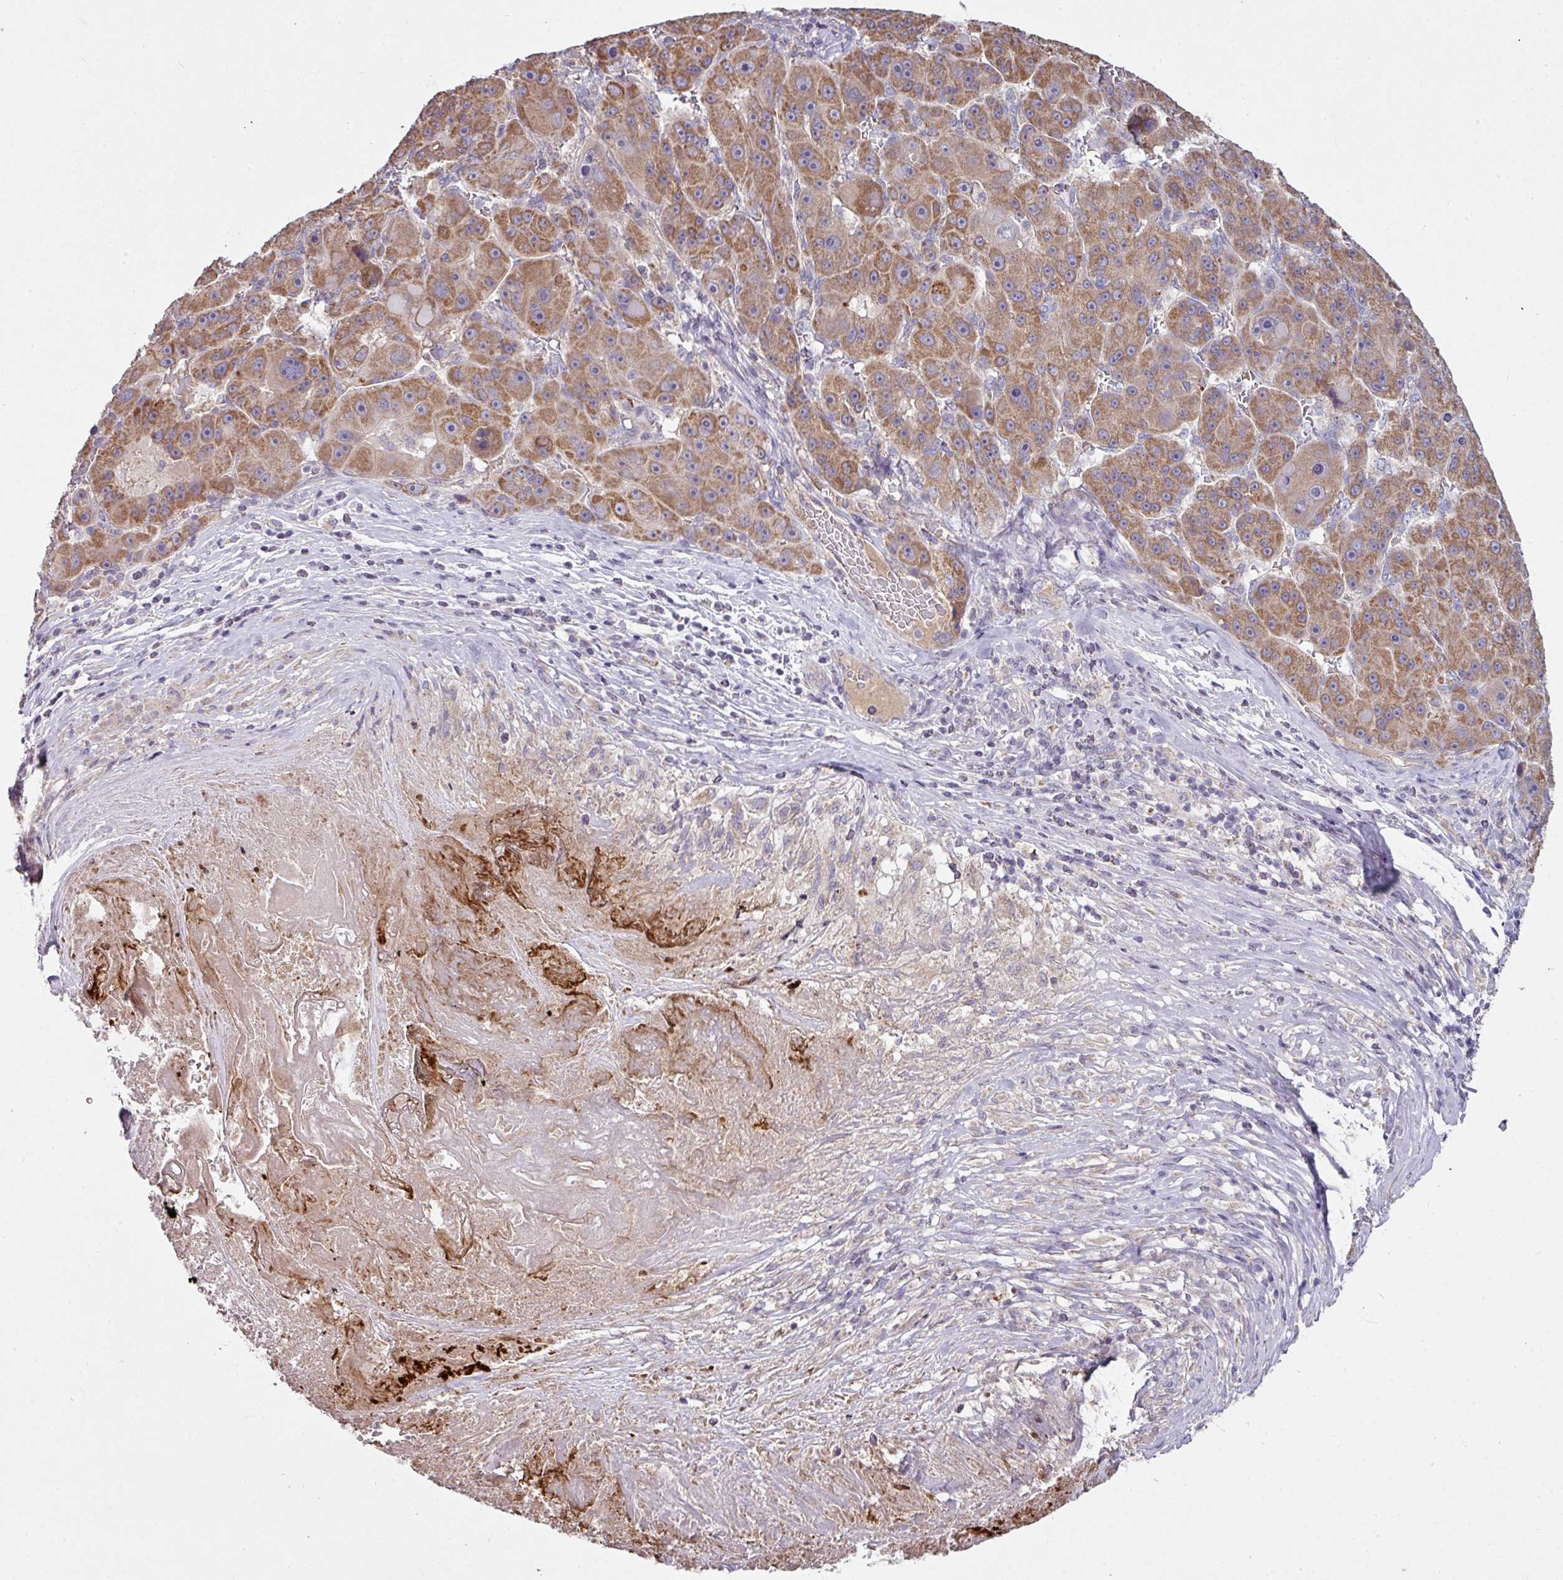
{"staining": {"intensity": "moderate", "quantity": ">75%", "location": "cytoplasmic/membranous"}, "tissue": "liver cancer", "cell_type": "Tumor cells", "image_type": "cancer", "snomed": [{"axis": "morphology", "description": "Carcinoma, Hepatocellular, NOS"}, {"axis": "topography", "description": "Liver"}], "caption": "A photomicrograph of human liver cancer stained for a protein exhibits moderate cytoplasmic/membranous brown staining in tumor cells. The protein is shown in brown color, while the nuclei are stained blue.", "gene": "LRRC9", "patient": {"sex": "male", "age": 76}}